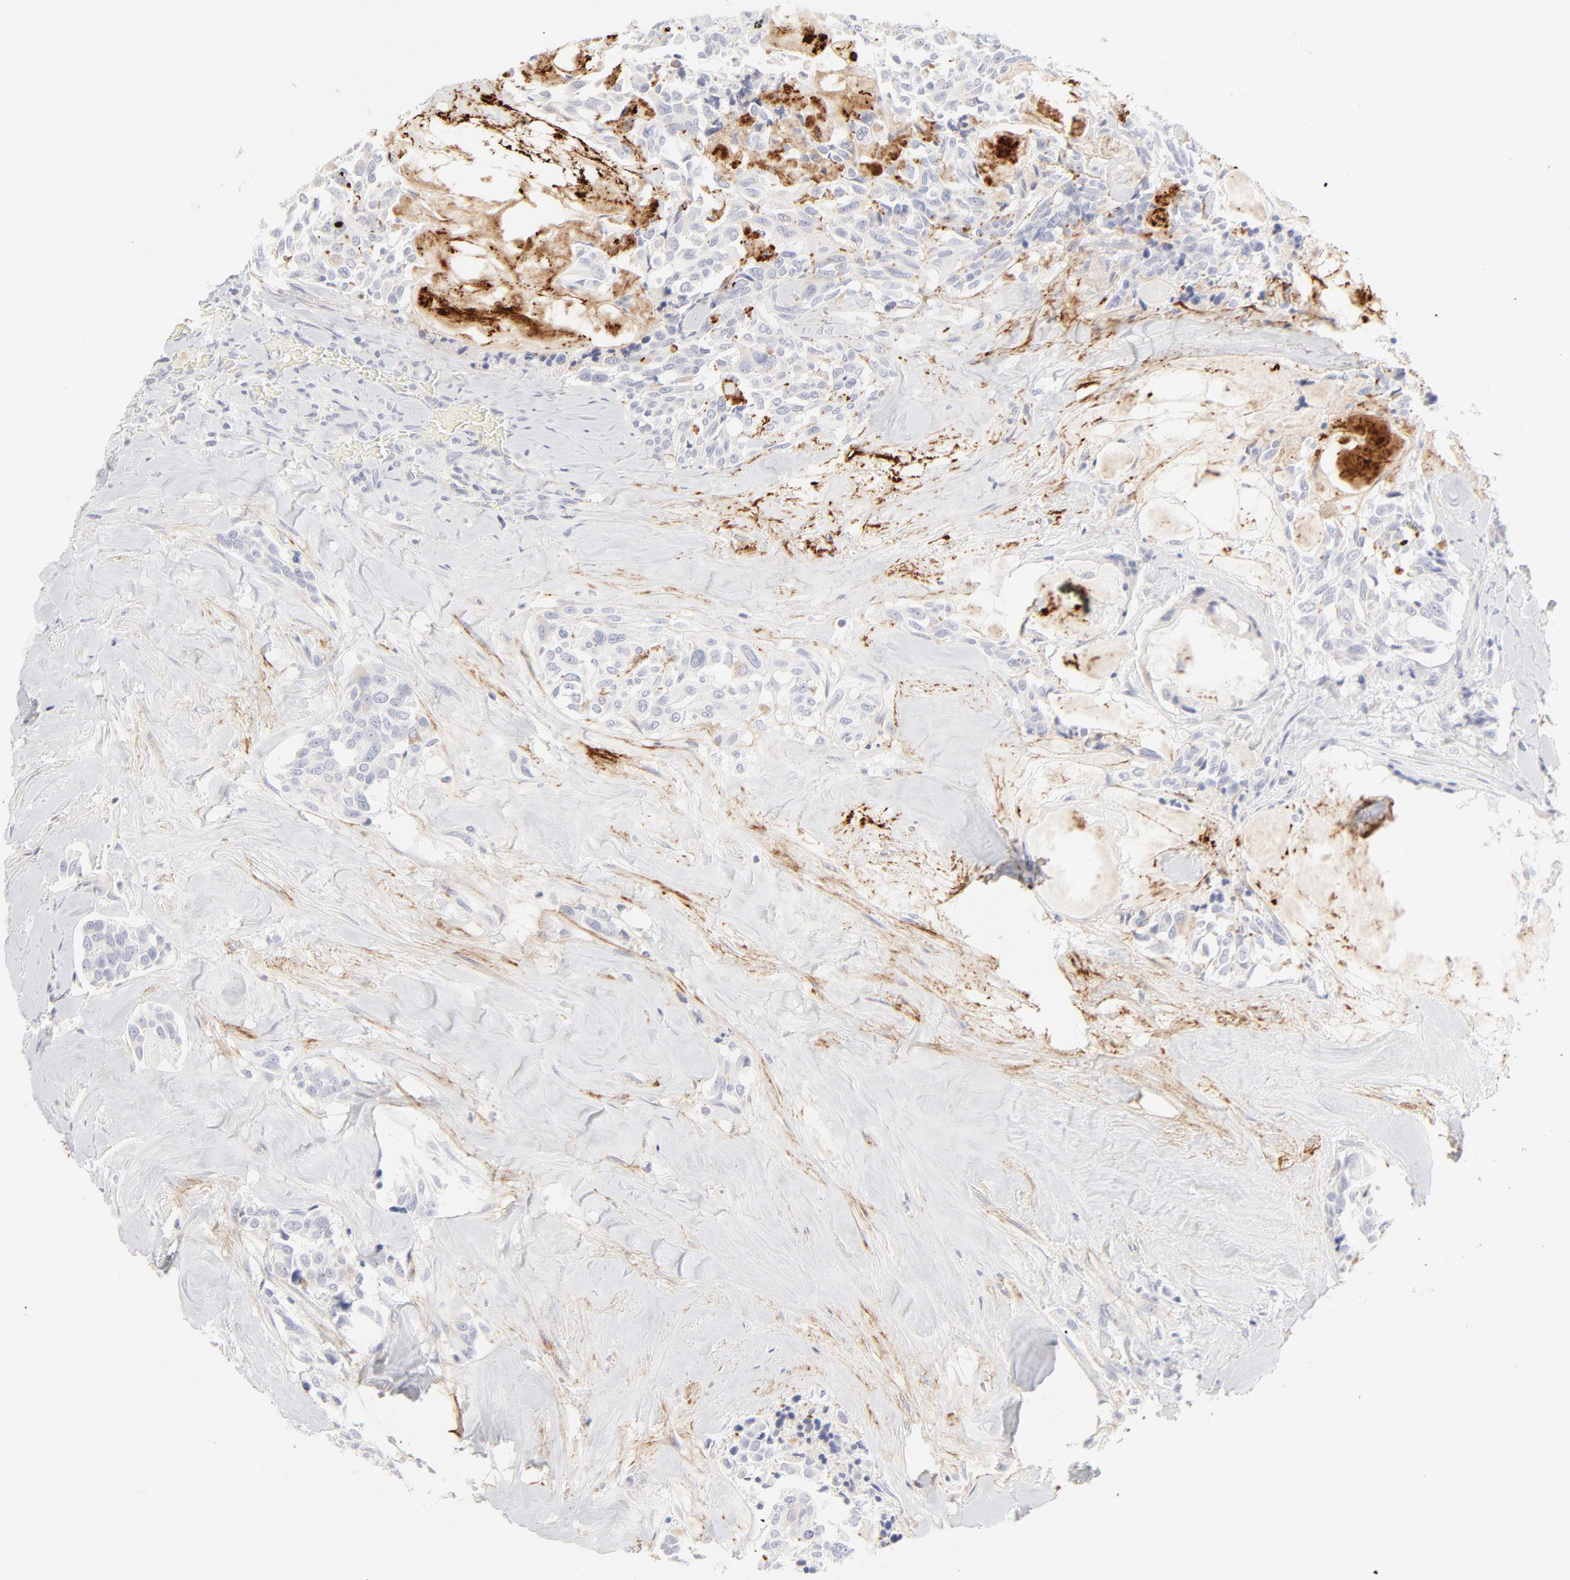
{"staining": {"intensity": "negative", "quantity": "none", "location": "none"}, "tissue": "thyroid cancer", "cell_type": "Tumor cells", "image_type": "cancer", "snomed": [{"axis": "morphology", "description": "Carcinoma, NOS"}, {"axis": "morphology", "description": "Carcinoid, malignant, NOS"}, {"axis": "topography", "description": "Thyroid gland"}], "caption": "A photomicrograph of thyroid carcinoid (malignant) stained for a protein displays no brown staining in tumor cells.", "gene": "NPNT", "patient": {"sex": "male", "age": 33}}